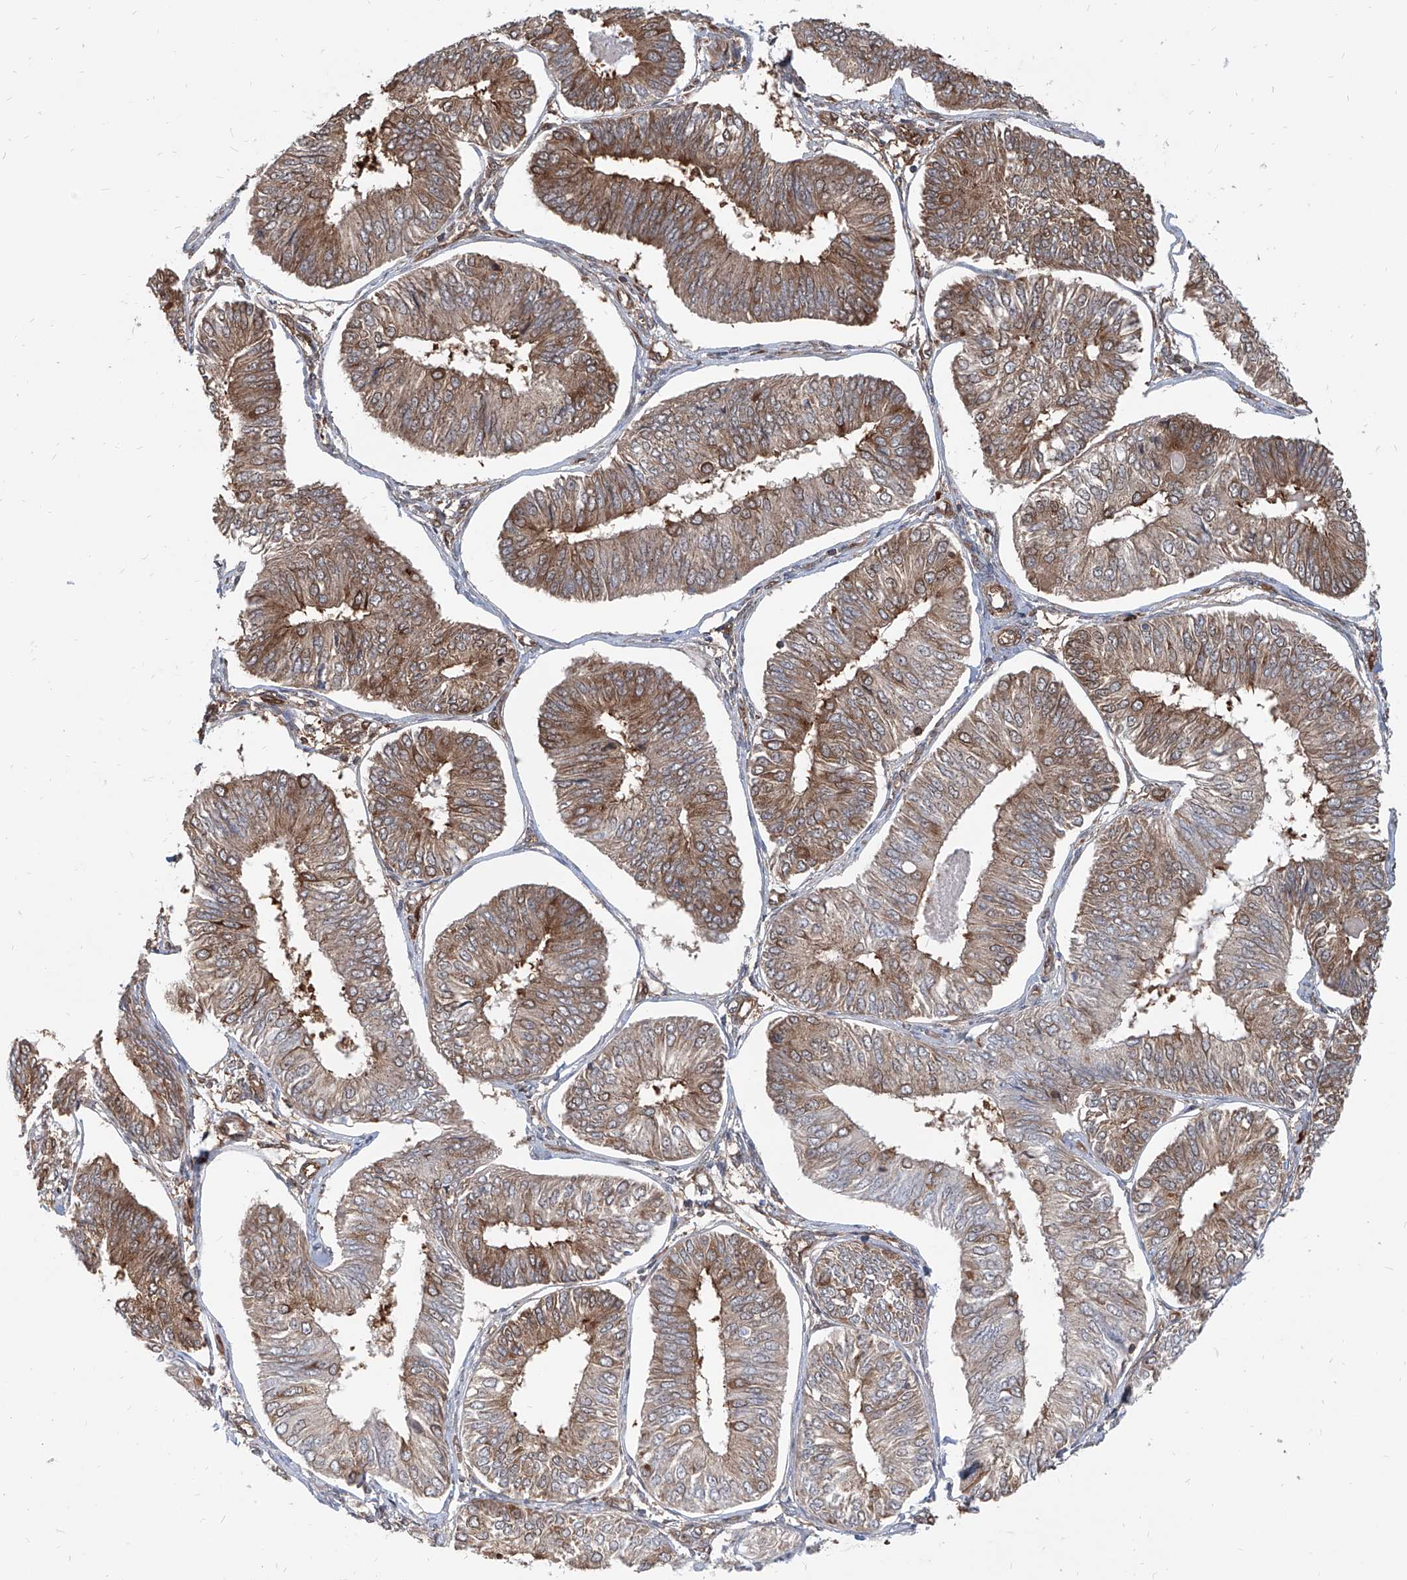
{"staining": {"intensity": "moderate", "quantity": ">75%", "location": "cytoplasmic/membranous"}, "tissue": "endometrial cancer", "cell_type": "Tumor cells", "image_type": "cancer", "snomed": [{"axis": "morphology", "description": "Adenocarcinoma, NOS"}, {"axis": "topography", "description": "Endometrium"}], "caption": "Endometrial cancer stained for a protein (brown) reveals moderate cytoplasmic/membranous positive positivity in about >75% of tumor cells.", "gene": "MAGED2", "patient": {"sex": "female", "age": 58}}